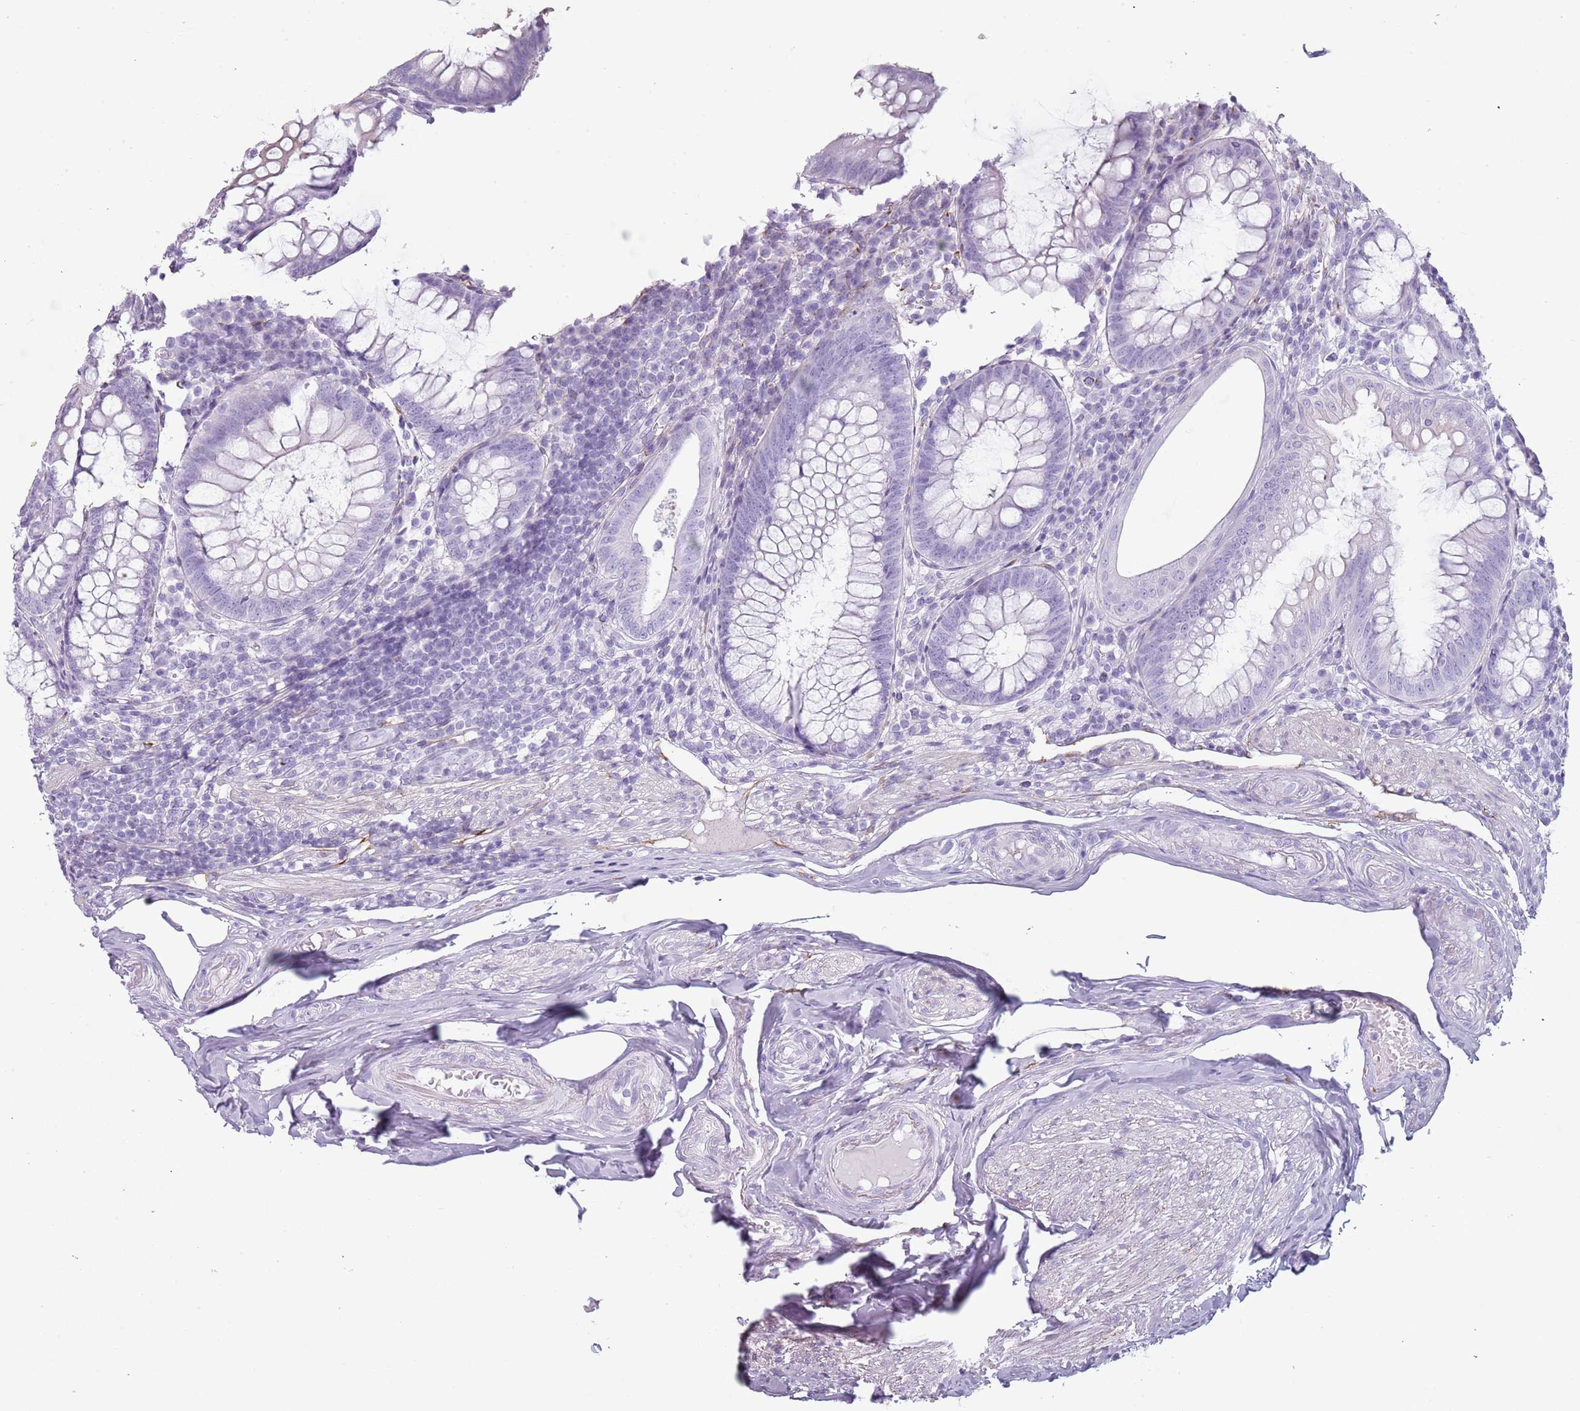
{"staining": {"intensity": "weak", "quantity": "<25%", "location": "cytoplasmic/membranous"}, "tissue": "appendix", "cell_type": "Glandular cells", "image_type": "normal", "snomed": [{"axis": "morphology", "description": "Normal tissue, NOS"}, {"axis": "topography", "description": "Appendix"}], "caption": "The micrograph reveals no significant positivity in glandular cells of appendix. (DAB immunohistochemistry, high magnification).", "gene": "COLEC12", "patient": {"sex": "male", "age": 83}}